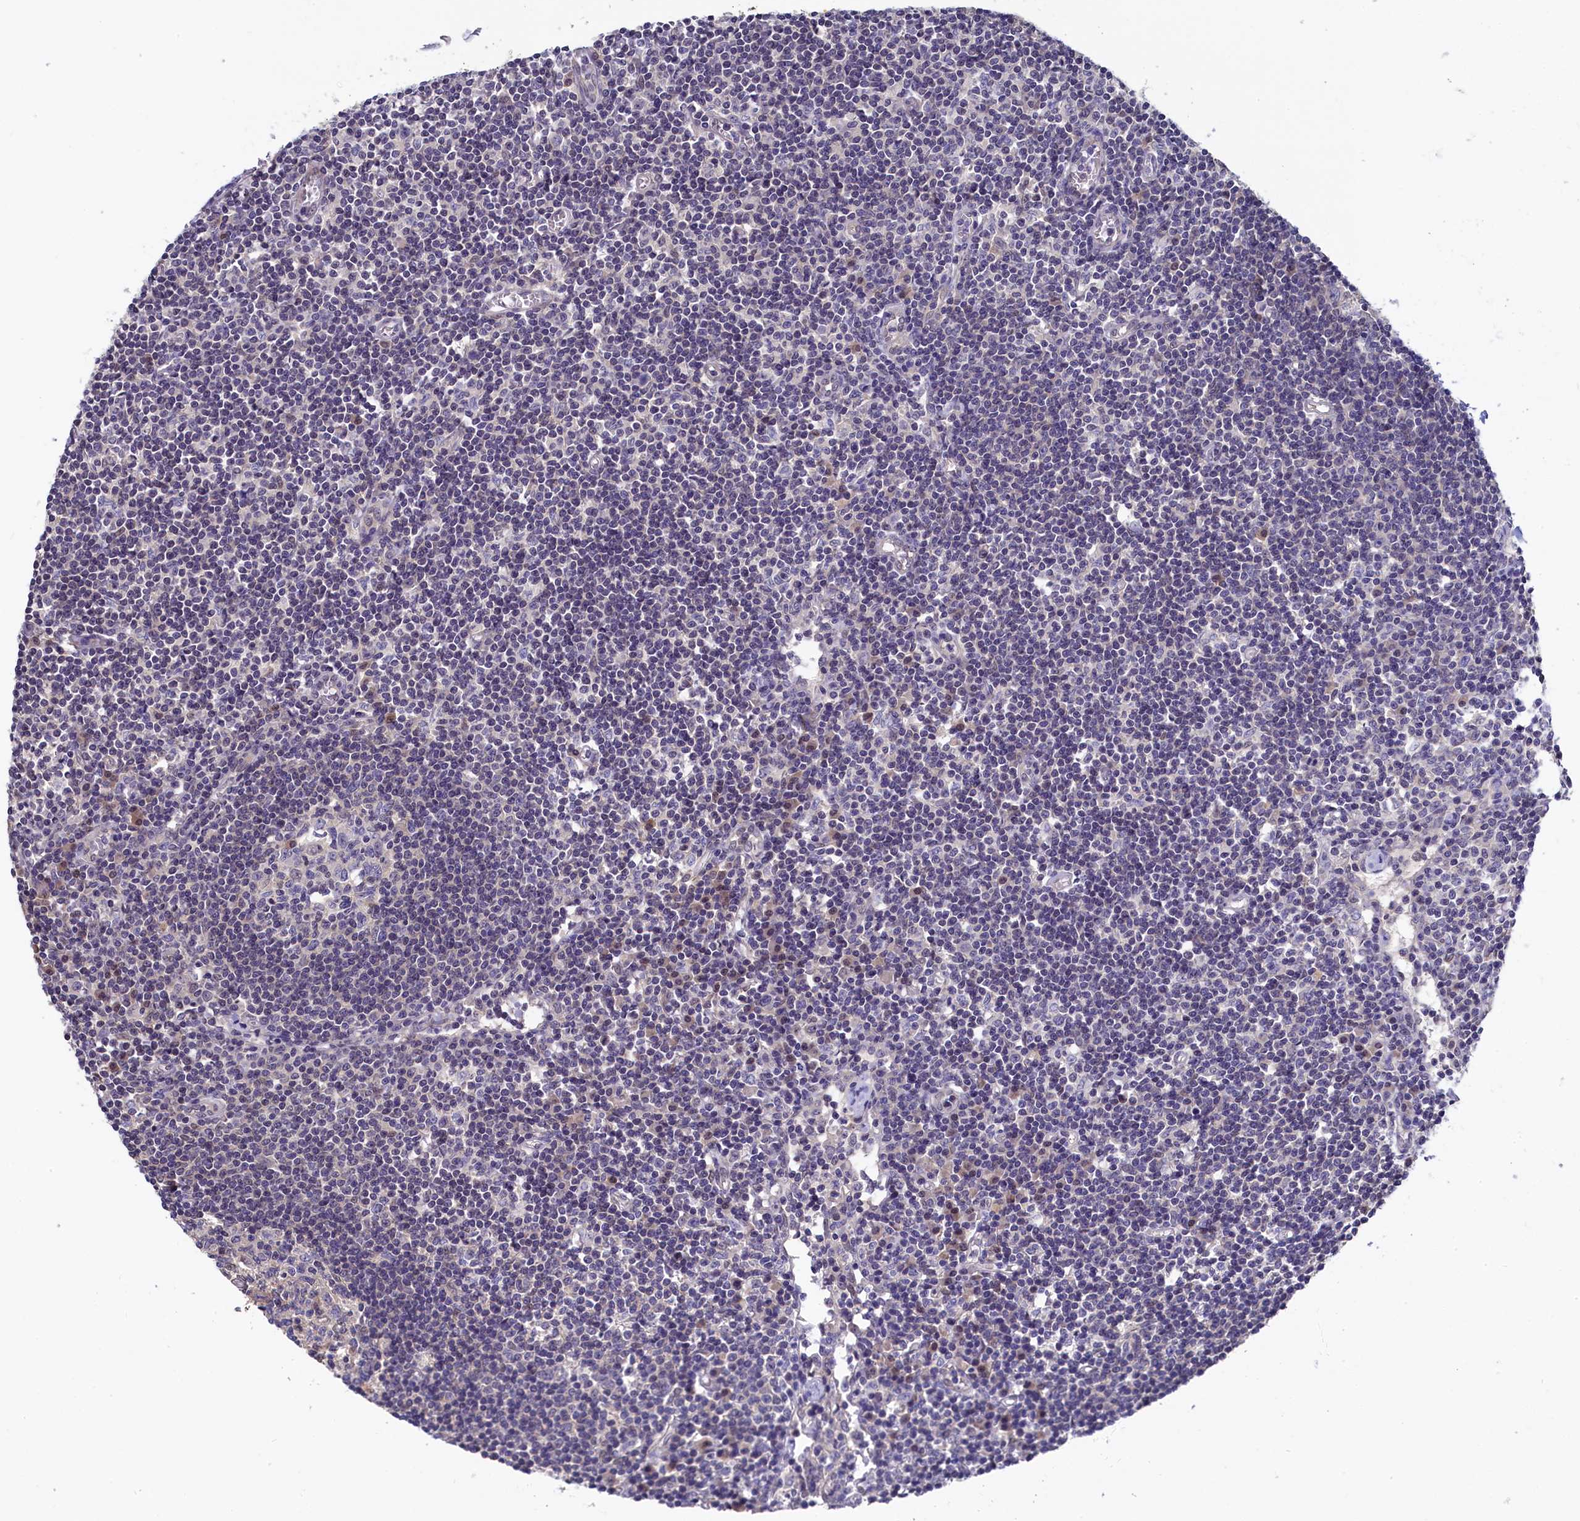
{"staining": {"intensity": "negative", "quantity": "none", "location": "none"}, "tissue": "lymph node", "cell_type": "Germinal center cells", "image_type": "normal", "snomed": [{"axis": "morphology", "description": "Normal tissue, NOS"}, {"axis": "topography", "description": "Lymph node"}], "caption": "The IHC micrograph has no significant expression in germinal center cells of lymph node.", "gene": "C11orf54", "patient": {"sex": "female", "age": 55}}